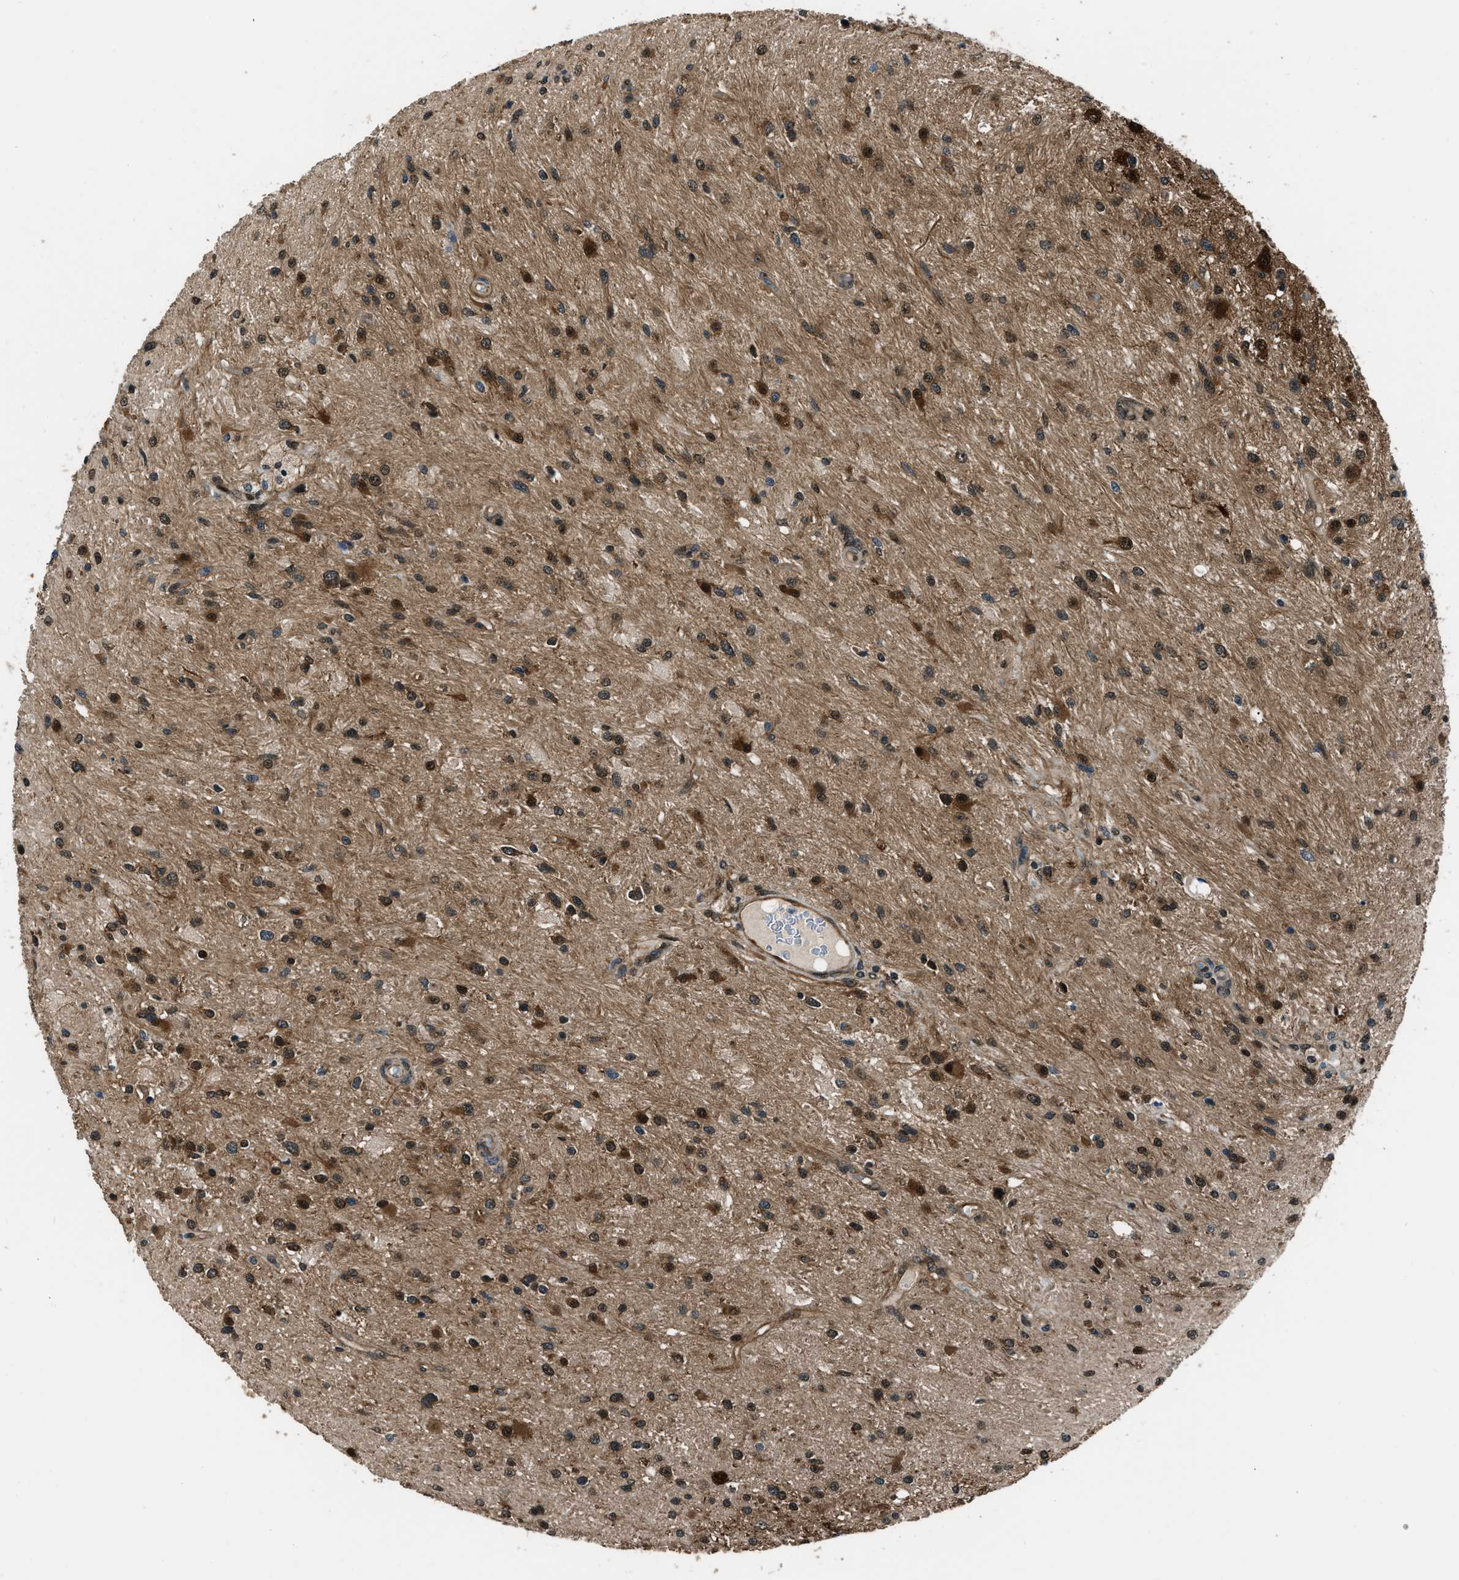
{"staining": {"intensity": "strong", "quantity": "25%-75%", "location": "cytoplasmic/membranous,nuclear"}, "tissue": "glioma", "cell_type": "Tumor cells", "image_type": "cancer", "snomed": [{"axis": "morphology", "description": "Glioma, malignant, High grade"}, {"axis": "topography", "description": "Brain"}], "caption": "An image showing strong cytoplasmic/membranous and nuclear positivity in approximately 25%-75% of tumor cells in glioma, as visualized by brown immunohistochemical staining.", "gene": "NUDCD3", "patient": {"sex": "male", "age": 33}}